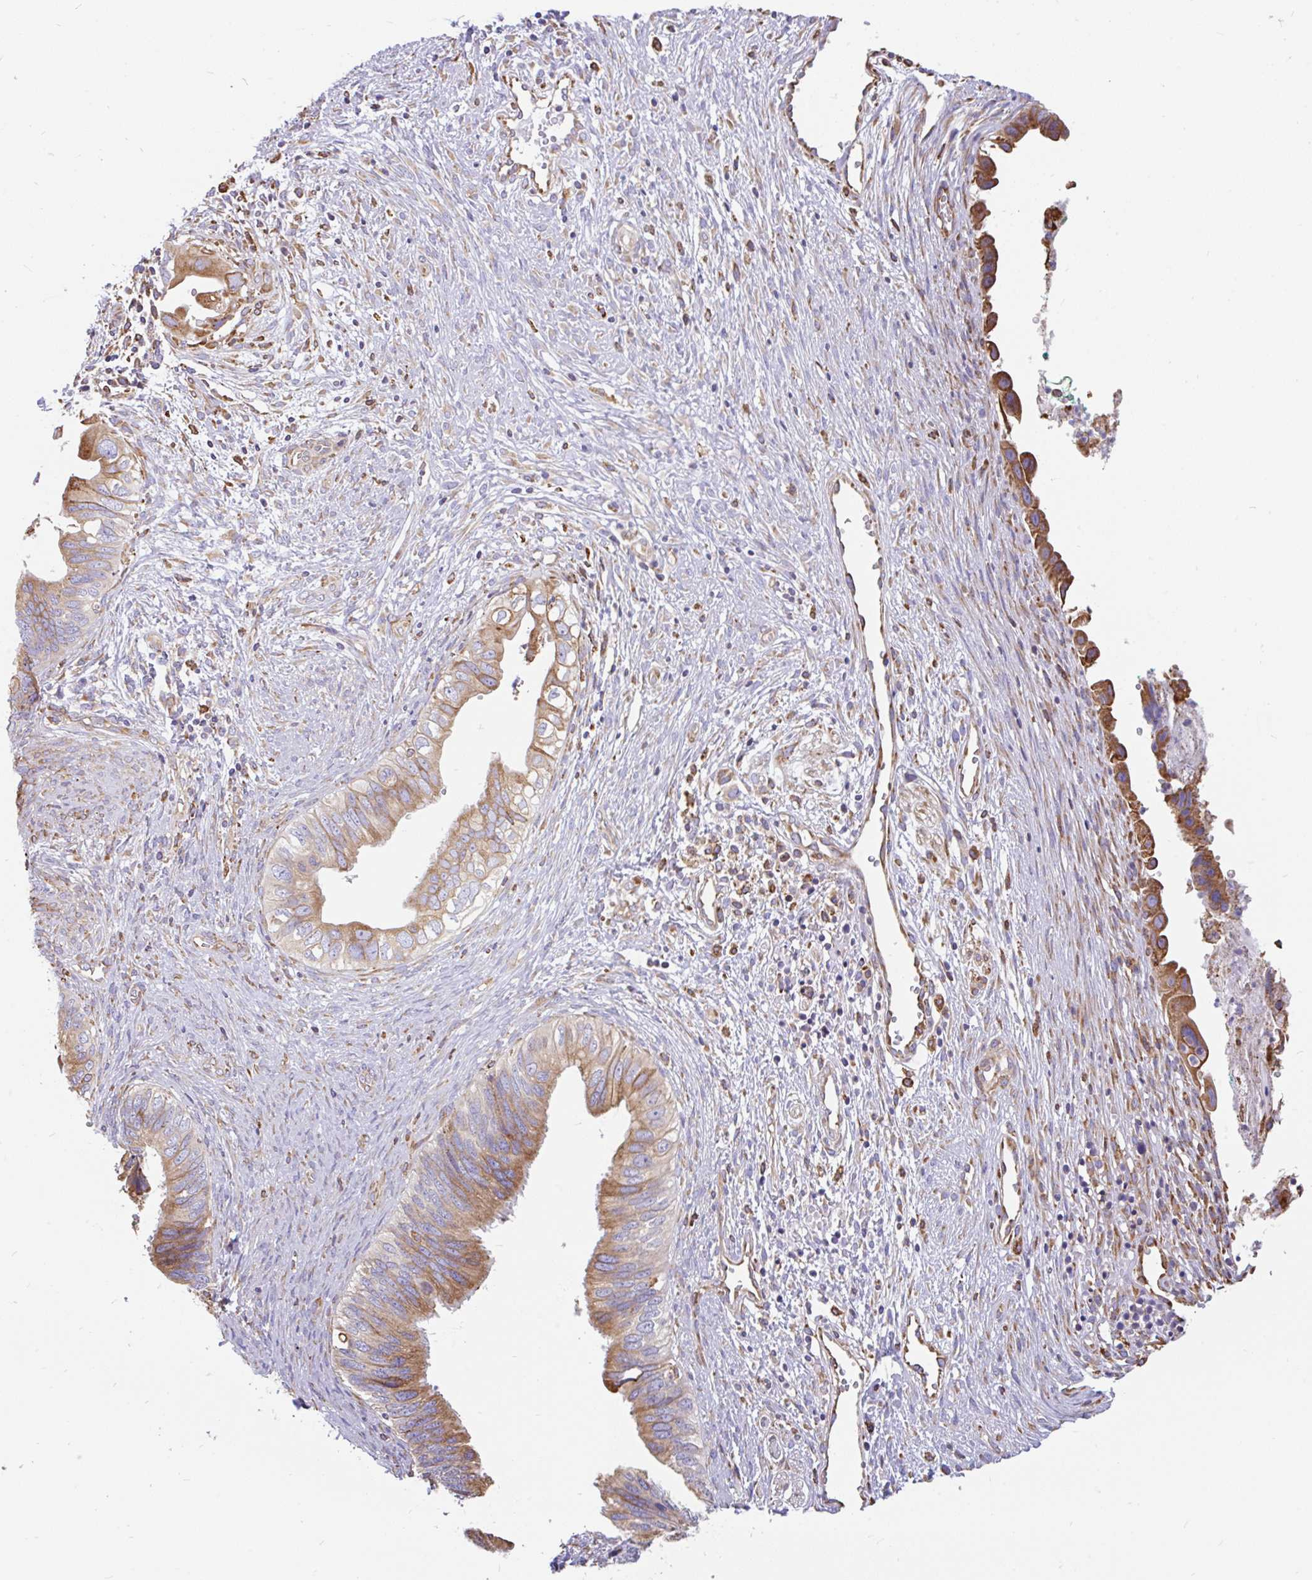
{"staining": {"intensity": "moderate", "quantity": ">75%", "location": "cytoplasmic/membranous"}, "tissue": "cervical cancer", "cell_type": "Tumor cells", "image_type": "cancer", "snomed": [{"axis": "morphology", "description": "Adenocarcinoma, NOS"}, {"axis": "topography", "description": "Cervix"}], "caption": "Cervical cancer stained with immunohistochemistry (IHC) displays moderate cytoplasmic/membranous positivity in approximately >75% of tumor cells.", "gene": "EML5", "patient": {"sex": "female", "age": 42}}